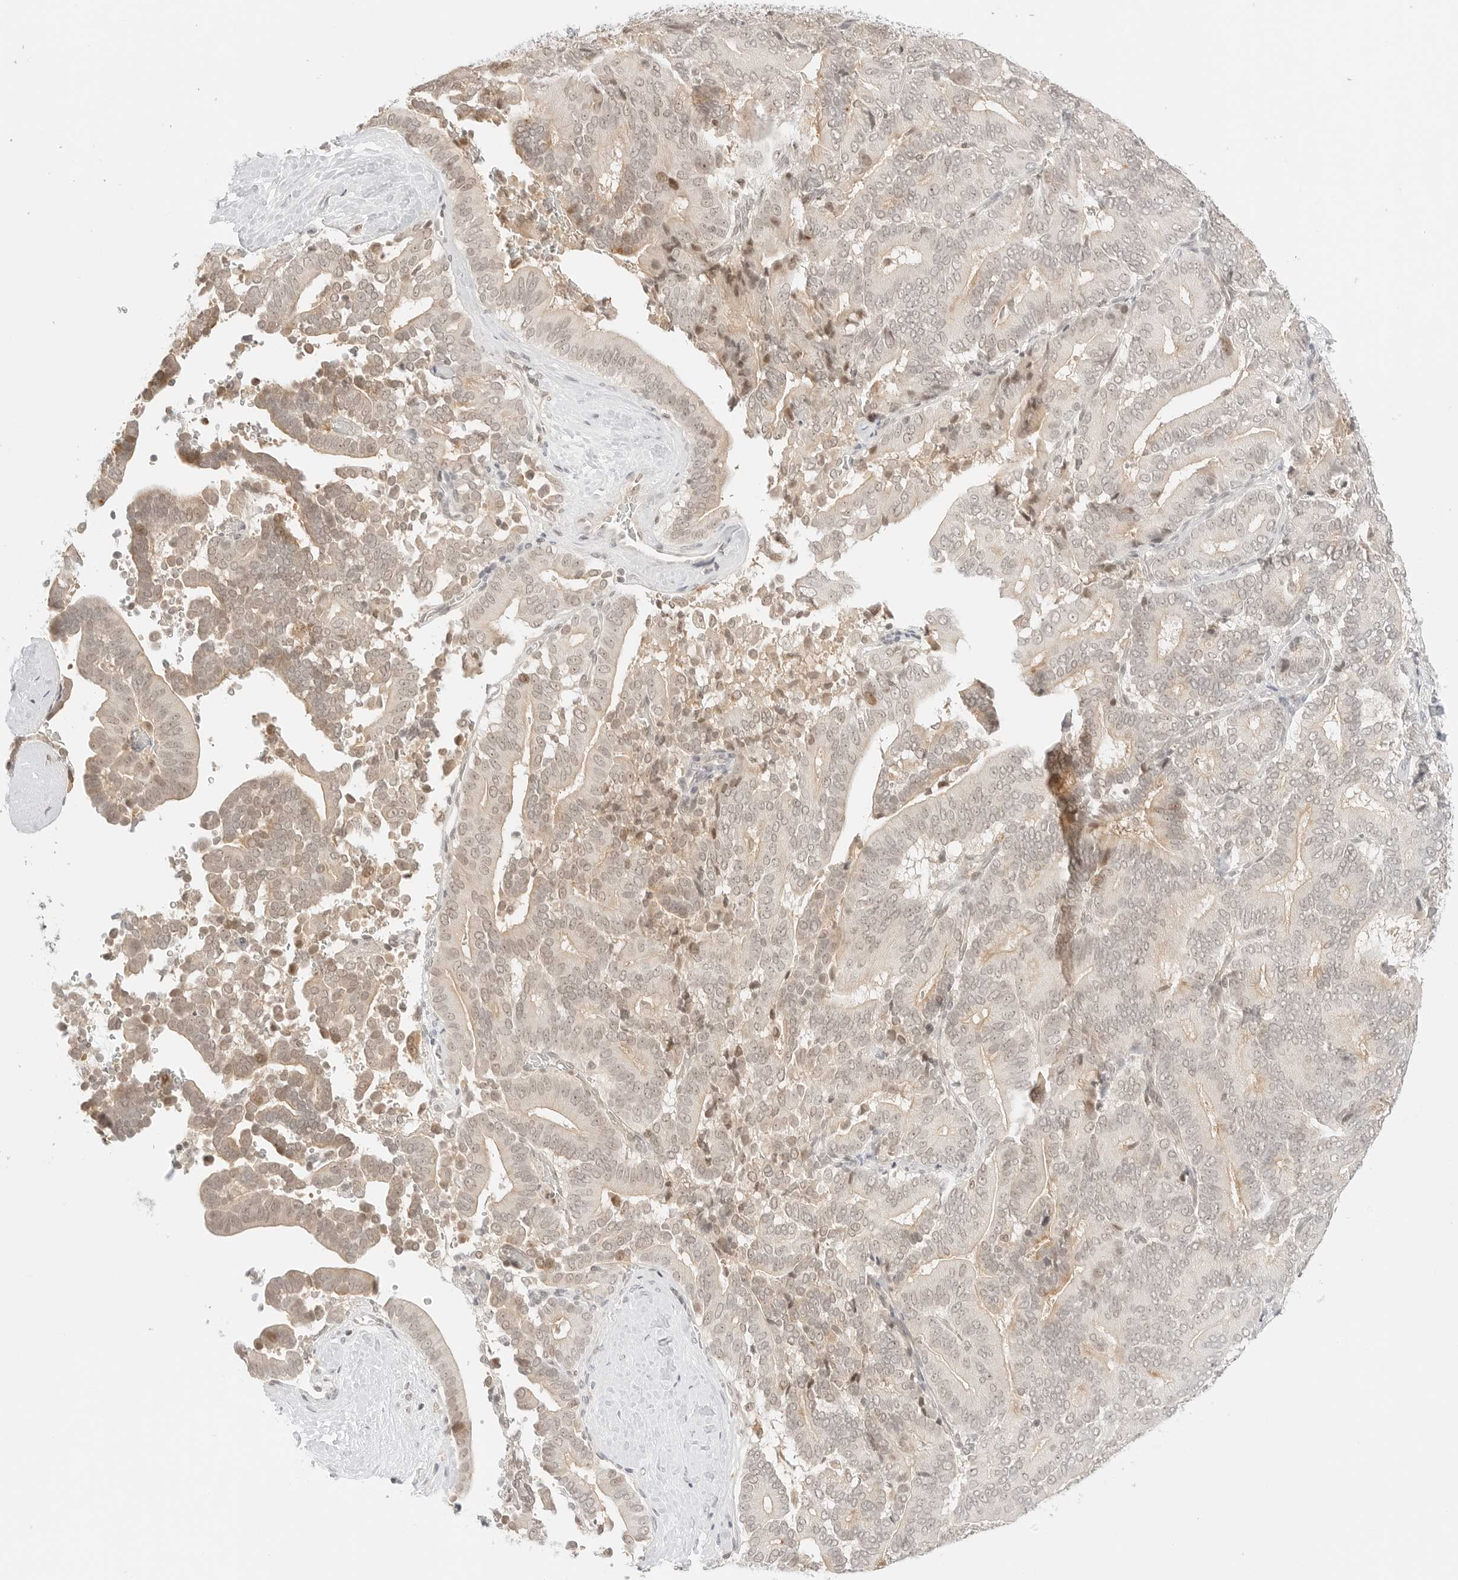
{"staining": {"intensity": "weak", "quantity": "25%-75%", "location": "cytoplasmic/membranous,nuclear"}, "tissue": "liver cancer", "cell_type": "Tumor cells", "image_type": "cancer", "snomed": [{"axis": "morphology", "description": "Cholangiocarcinoma"}, {"axis": "topography", "description": "Liver"}], "caption": "Liver cholangiocarcinoma stained for a protein demonstrates weak cytoplasmic/membranous and nuclear positivity in tumor cells.", "gene": "RPS6KL1", "patient": {"sex": "female", "age": 75}}